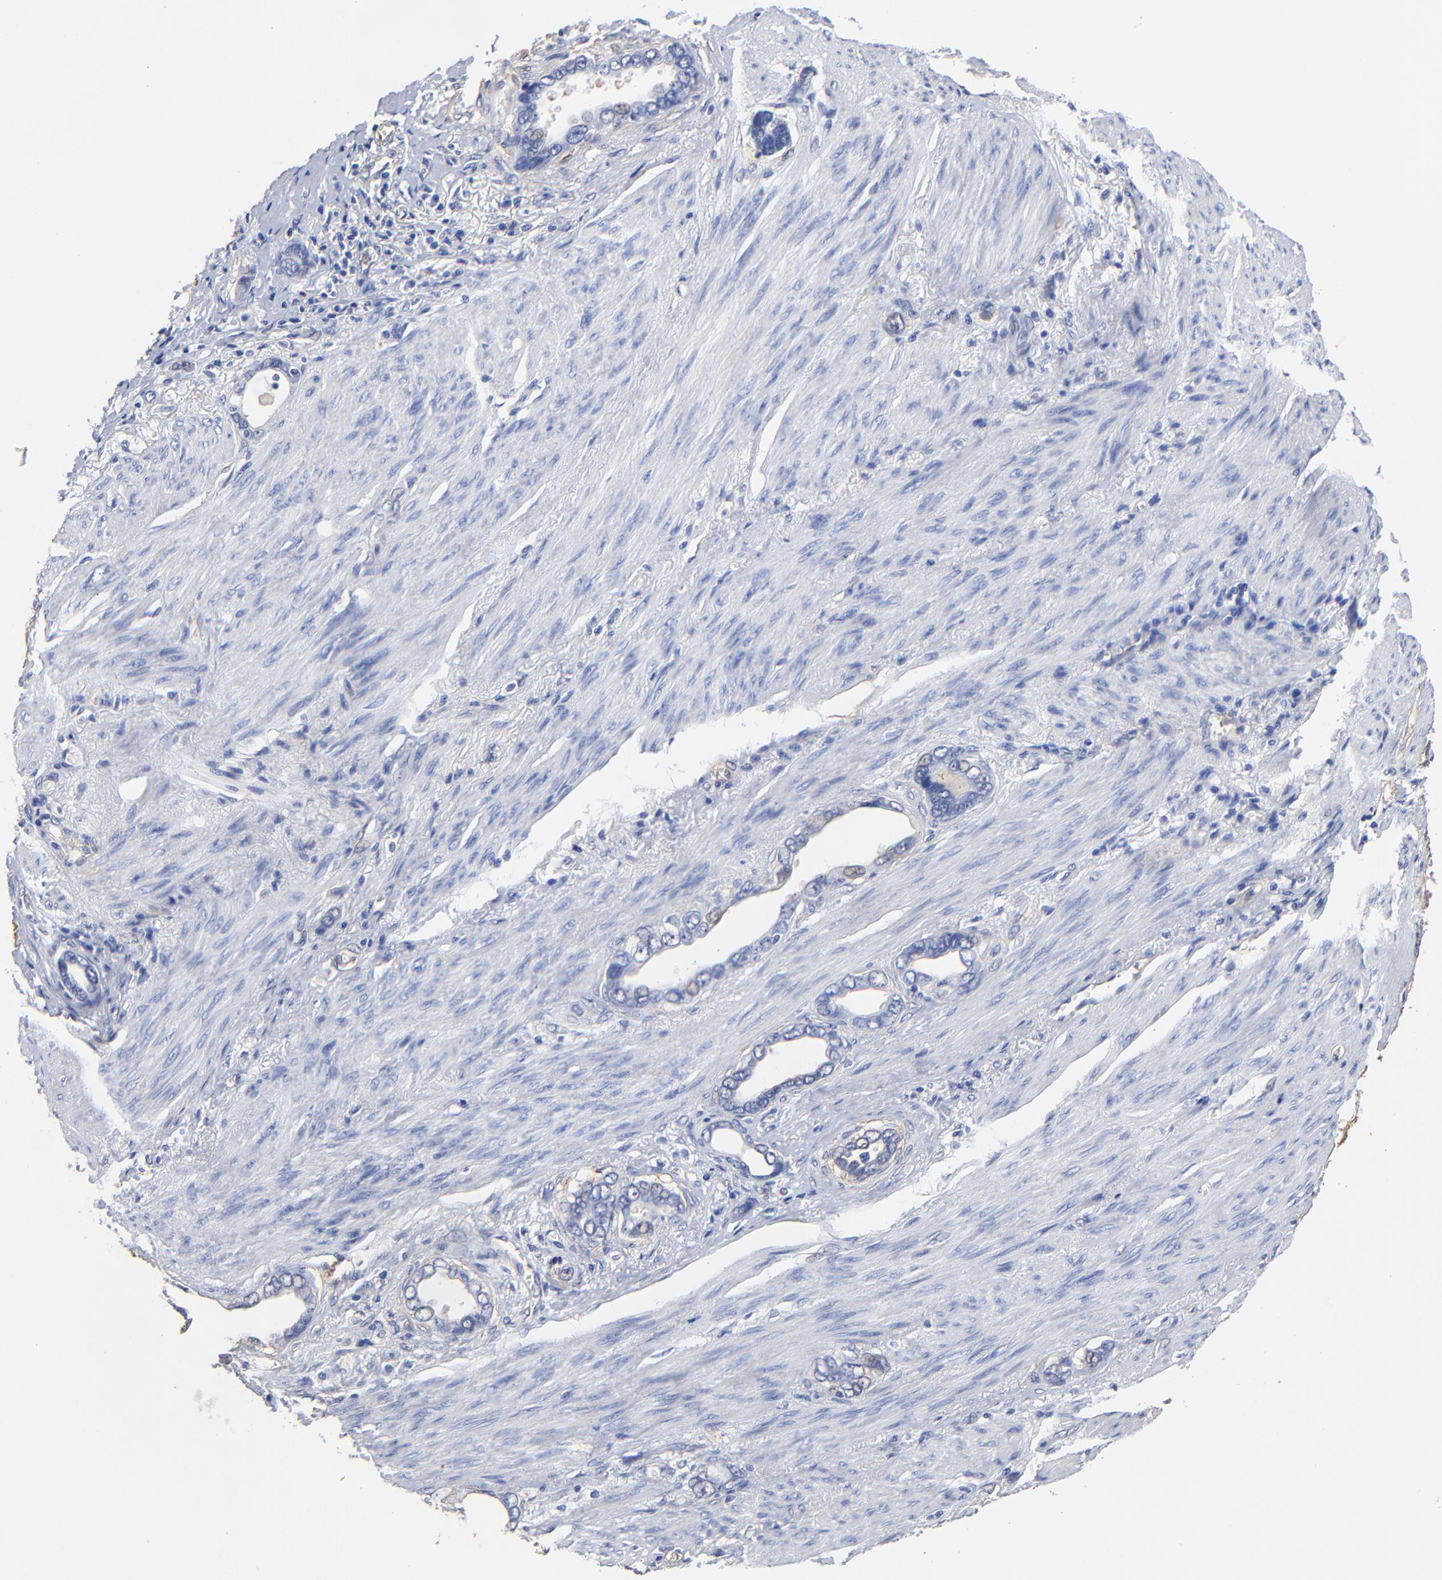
{"staining": {"intensity": "negative", "quantity": "none", "location": "none"}, "tissue": "stomach cancer", "cell_type": "Tumor cells", "image_type": "cancer", "snomed": [{"axis": "morphology", "description": "Adenocarcinoma, NOS"}, {"axis": "topography", "description": "Stomach"}], "caption": "Immunohistochemistry photomicrograph of stomach cancer stained for a protein (brown), which reveals no expression in tumor cells.", "gene": "TAGLN2", "patient": {"sex": "male", "age": 78}}